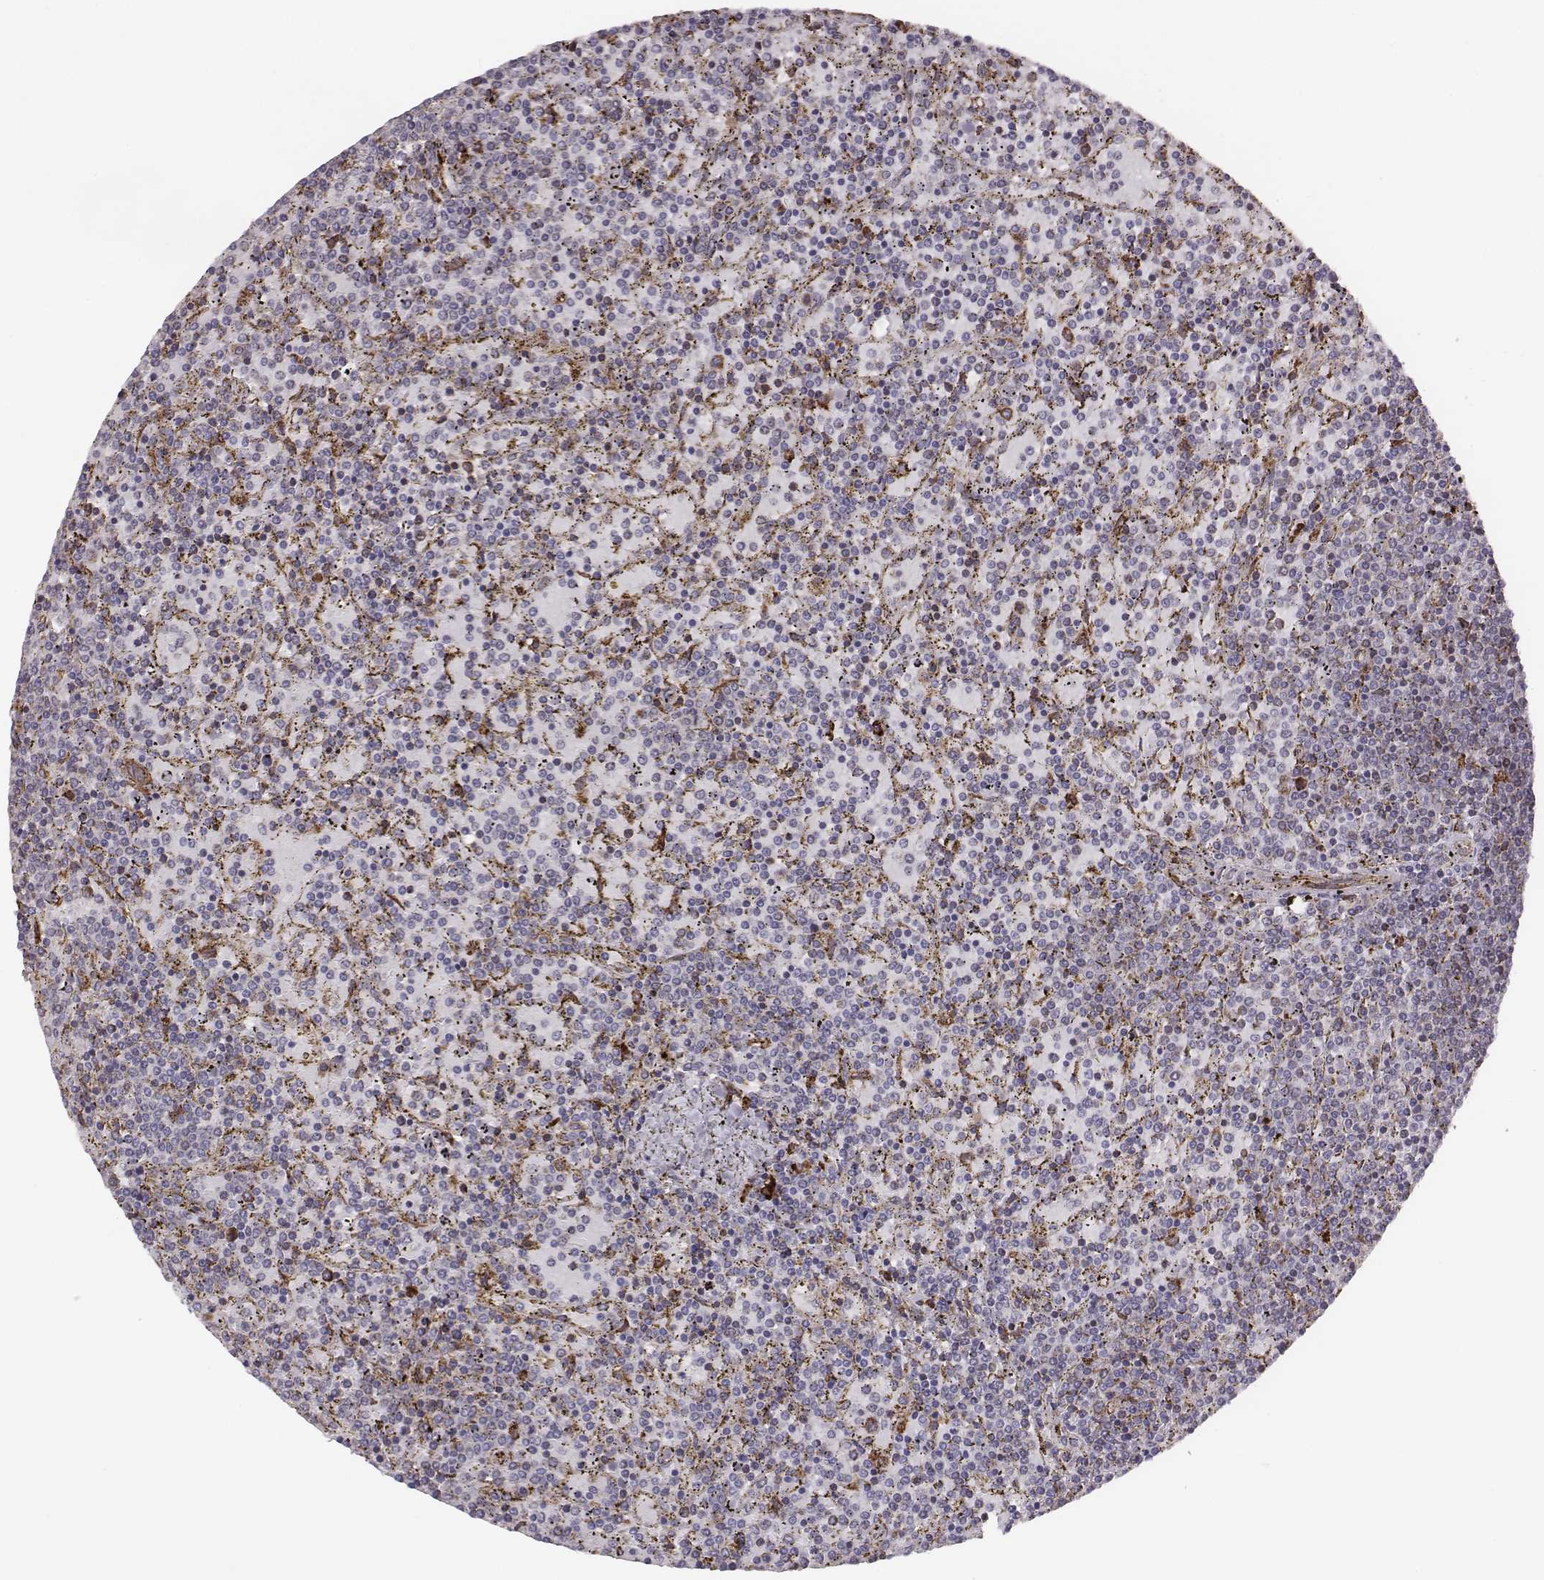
{"staining": {"intensity": "negative", "quantity": "none", "location": "none"}, "tissue": "lymphoma", "cell_type": "Tumor cells", "image_type": "cancer", "snomed": [{"axis": "morphology", "description": "Malignant lymphoma, non-Hodgkin's type, Low grade"}, {"axis": "topography", "description": "Spleen"}], "caption": "Immunohistochemical staining of human lymphoma shows no significant positivity in tumor cells.", "gene": "SELENOI", "patient": {"sex": "female", "age": 77}}